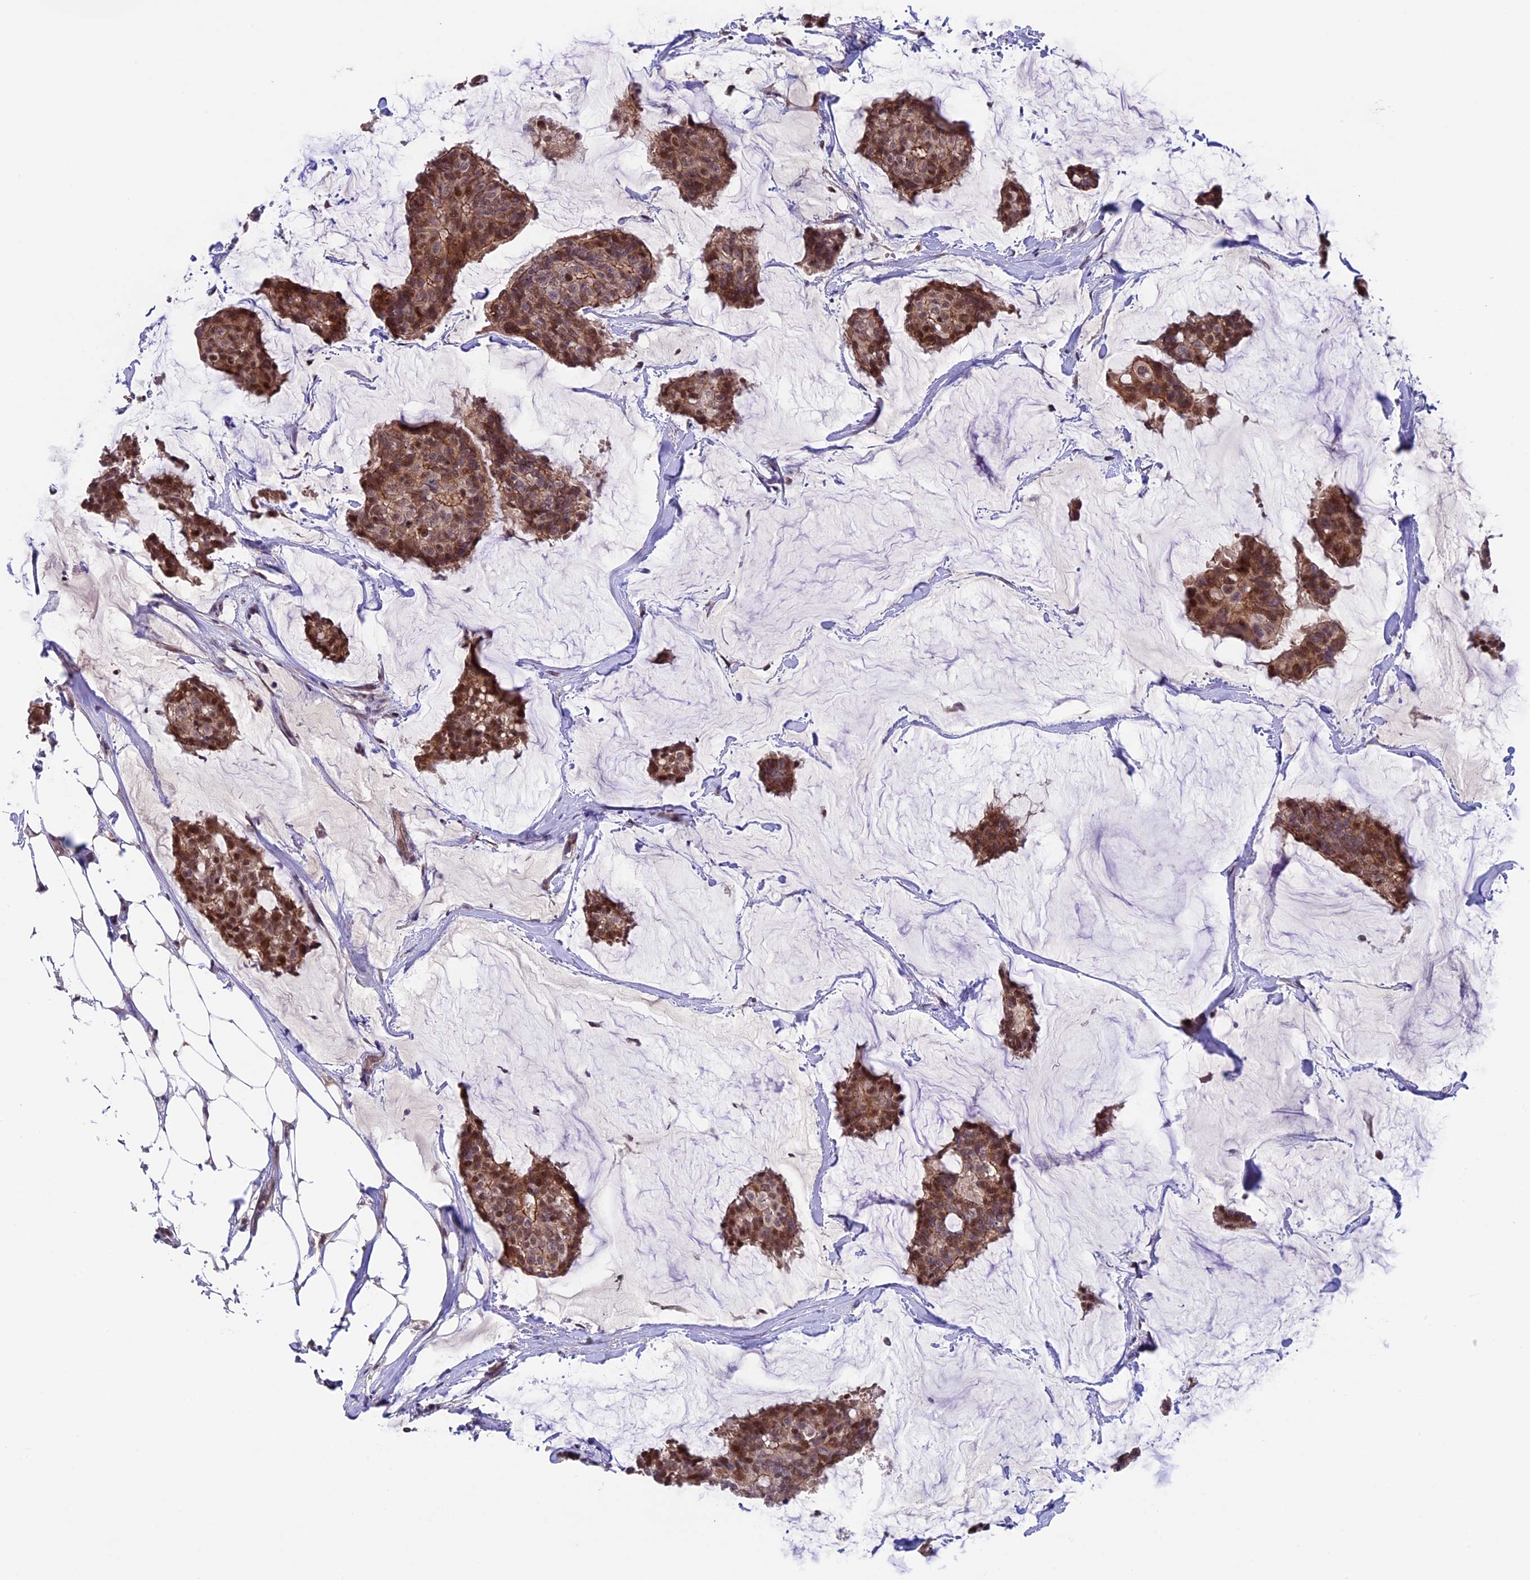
{"staining": {"intensity": "moderate", "quantity": ">75%", "location": "cytoplasmic/membranous,nuclear"}, "tissue": "breast cancer", "cell_type": "Tumor cells", "image_type": "cancer", "snomed": [{"axis": "morphology", "description": "Duct carcinoma"}, {"axis": "topography", "description": "Breast"}], "caption": "Immunohistochemical staining of human infiltrating ductal carcinoma (breast) reveals medium levels of moderate cytoplasmic/membranous and nuclear protein positivity in about >75% of tumor cells.", "gene": "SIPA1L3", "patient": {"sex": "female", "age": 93}}